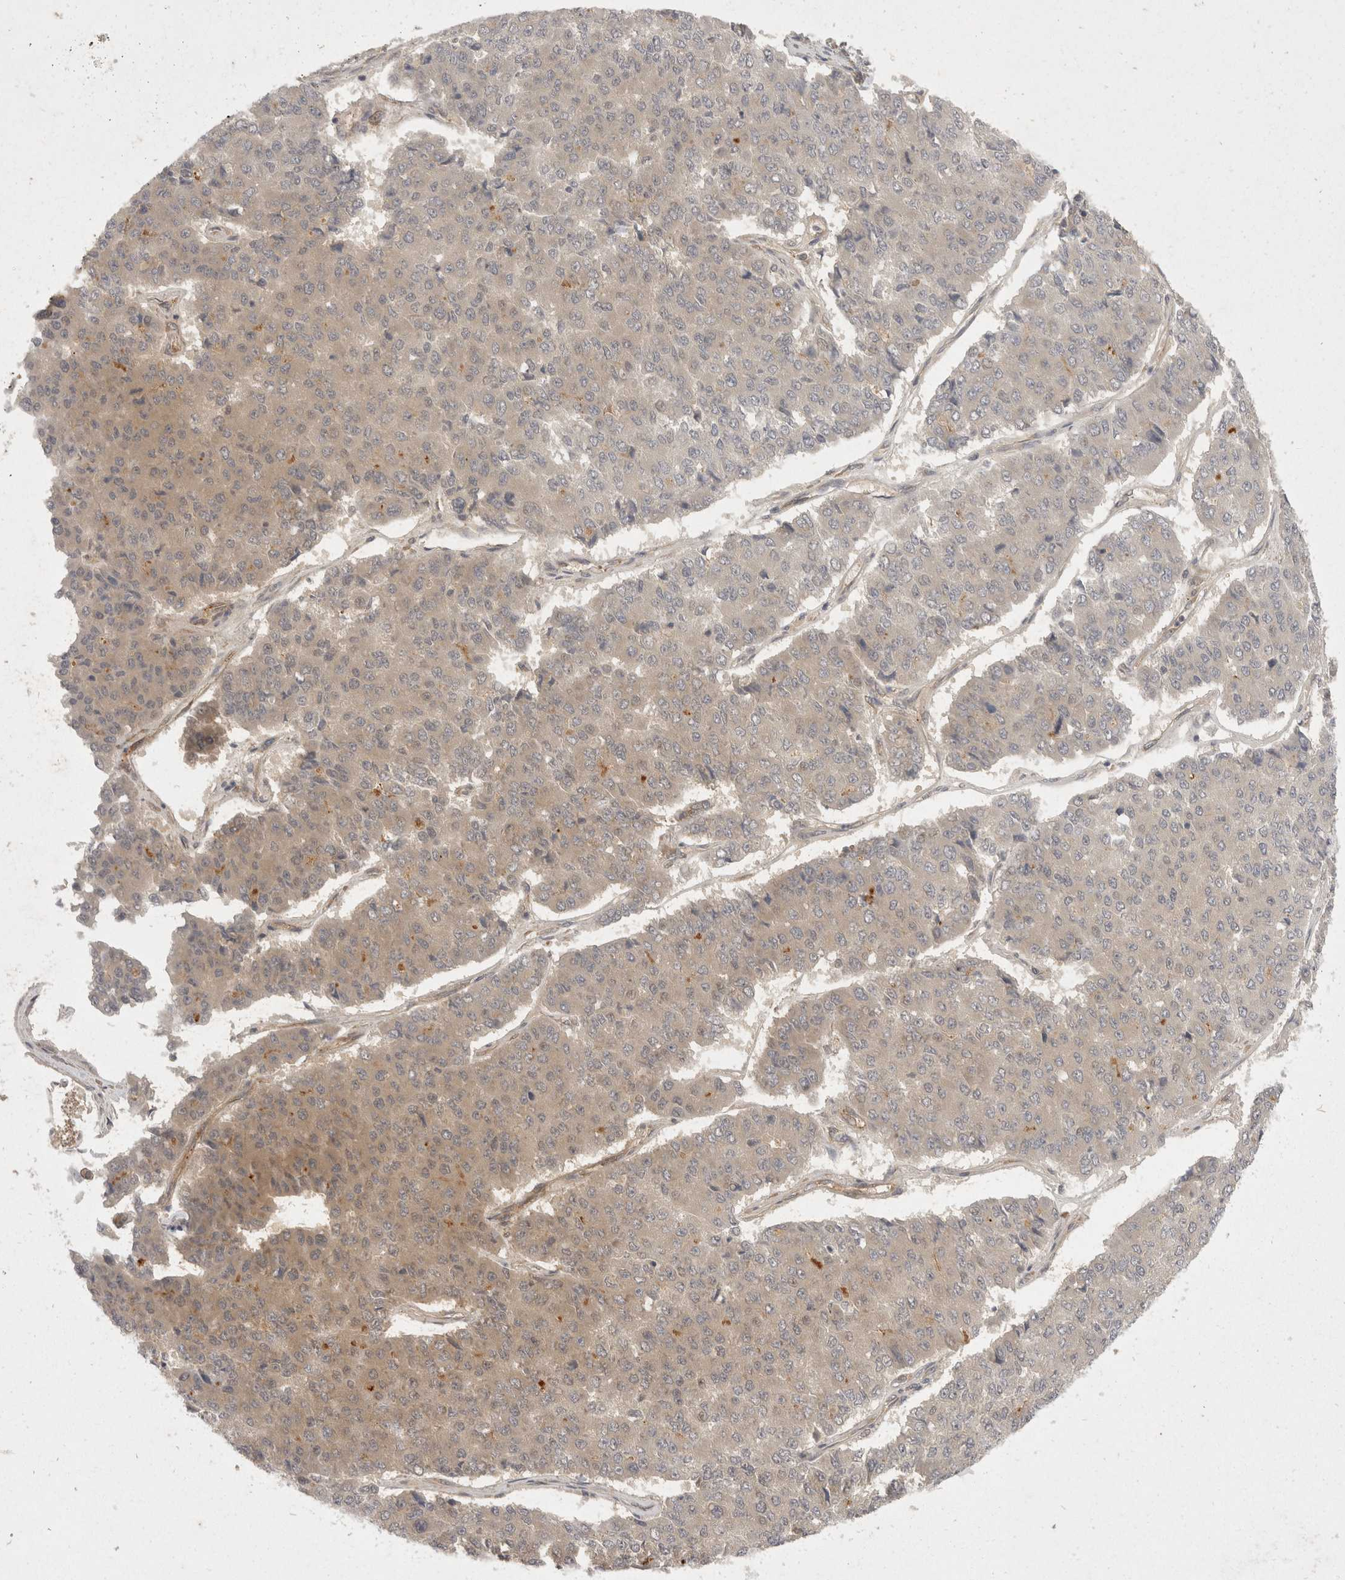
{"staining": {"intensity": "weak", "quantity": "25%-75%", "location": "cytoplasmic/membranous"}, "tissue": "pancreatic cancer", "cell_type": "Tumor cells", "image_type": "cancer", "snomed": [{"axis": "morphology", "description": "Adenocarcinoma, NOS"}, {"axis": "topography", "description": "Pancreas"}], "caption": "The micrograph shows a brown stain indicating the presence of a protein in the cytoplasmic/membranous of tumor cells in pancreatic adenocarcinoma.", "gene": "EIF4G3", "patient": {"sex": "male", "age": 50}}